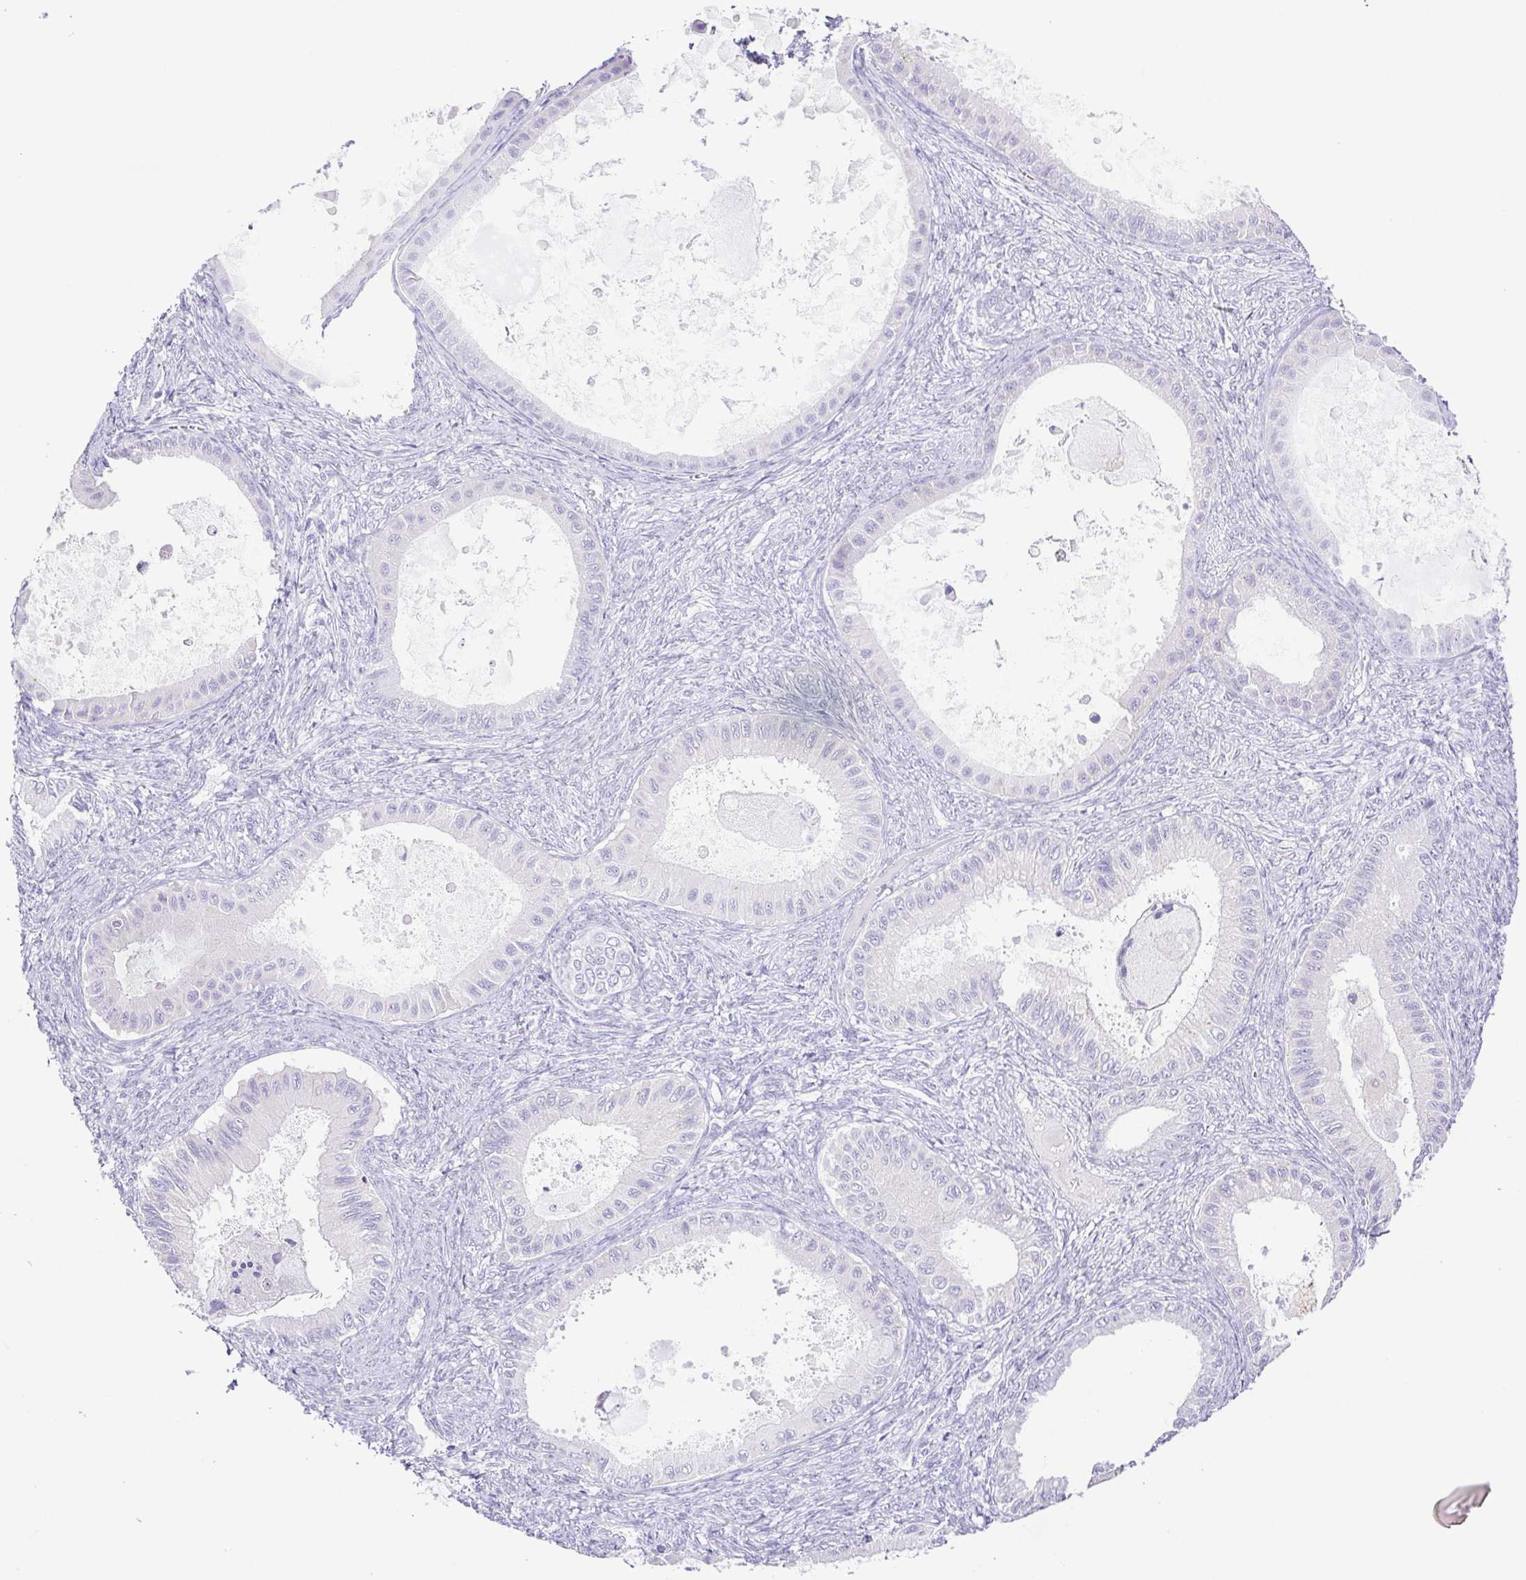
{"staining": {"intensity": "negative", "quantity": "none", "location": "none"}, "tissue": "ovarian cancer", "cell_type": "Tumor cells", "image_type": "cancer", "snomed": [{"axis": "morphology", "description": "Cystadenocarcinoma, mucinous, NOS"}, {"axis": "topography", "description": "Ovary"}], "caption": "Immunohistochemical staining of human ovarian cancer reveals no significant expression in tumor cells. (Stains: DAB IHC with hematoxylin counter stain, Microscopy: brightfield microscopy at high magnification).", "gene": "SYNPR", "patient": {"sex": "female", "age": 64}}